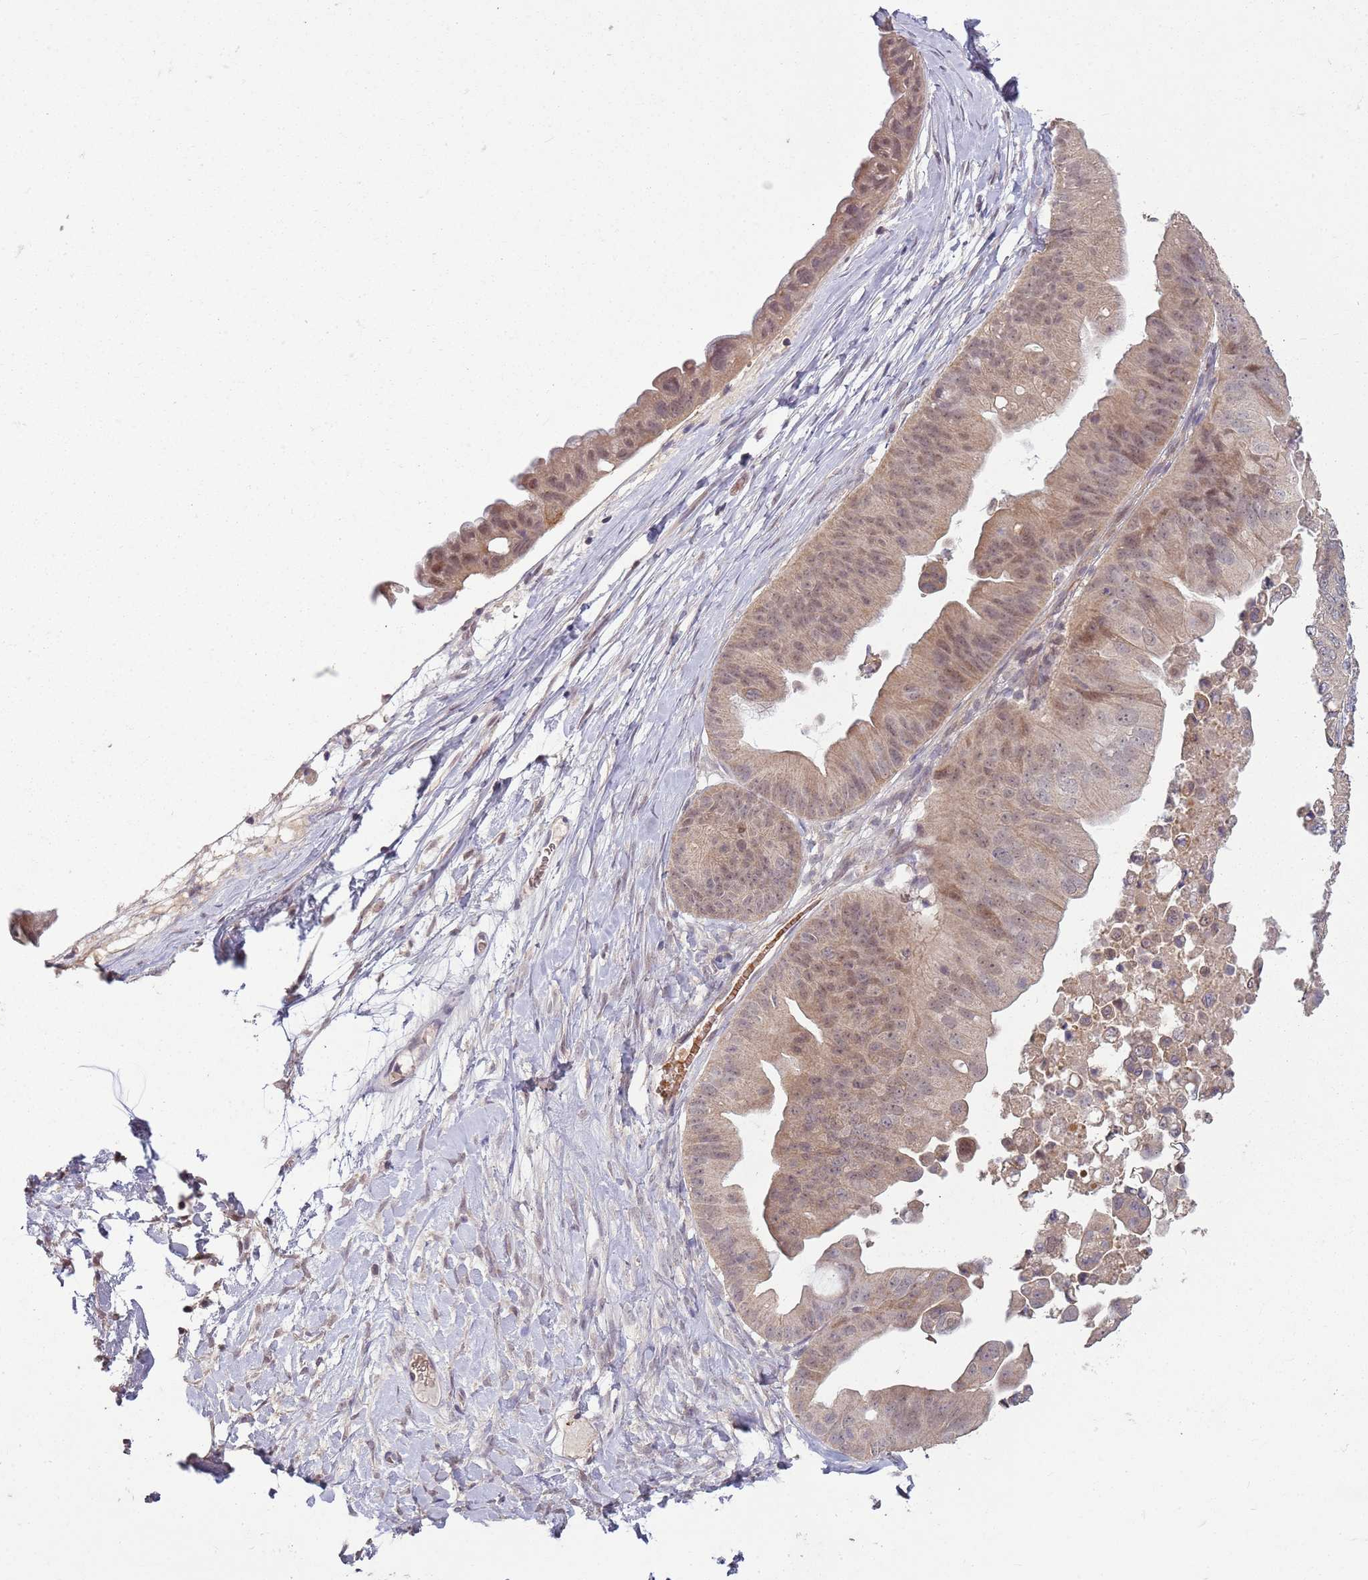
{"staining": {"intensity": "weak", "quantity": "25%-75%", "location": "cytoplasmic/membranous,nuclear"}, "tissue": "ovarian cancer", "cell_type": "Tumor cells", "image_type": "cancer", "snomed": [{"axis": "morphology", "description": "Cystadenocarcinoma, mucinous, NOS"}, {"axis": "topography", "description": "Ovary"}], "caption": "An image of human mucinous cystadenocarcinoma (ovarian) stained for a protein shows weak cytoplasmic/membranous and nuclear brown staining in tumor cells.", "gene": "TEKT4", "patient": {"sex": "female", "age": 61}}